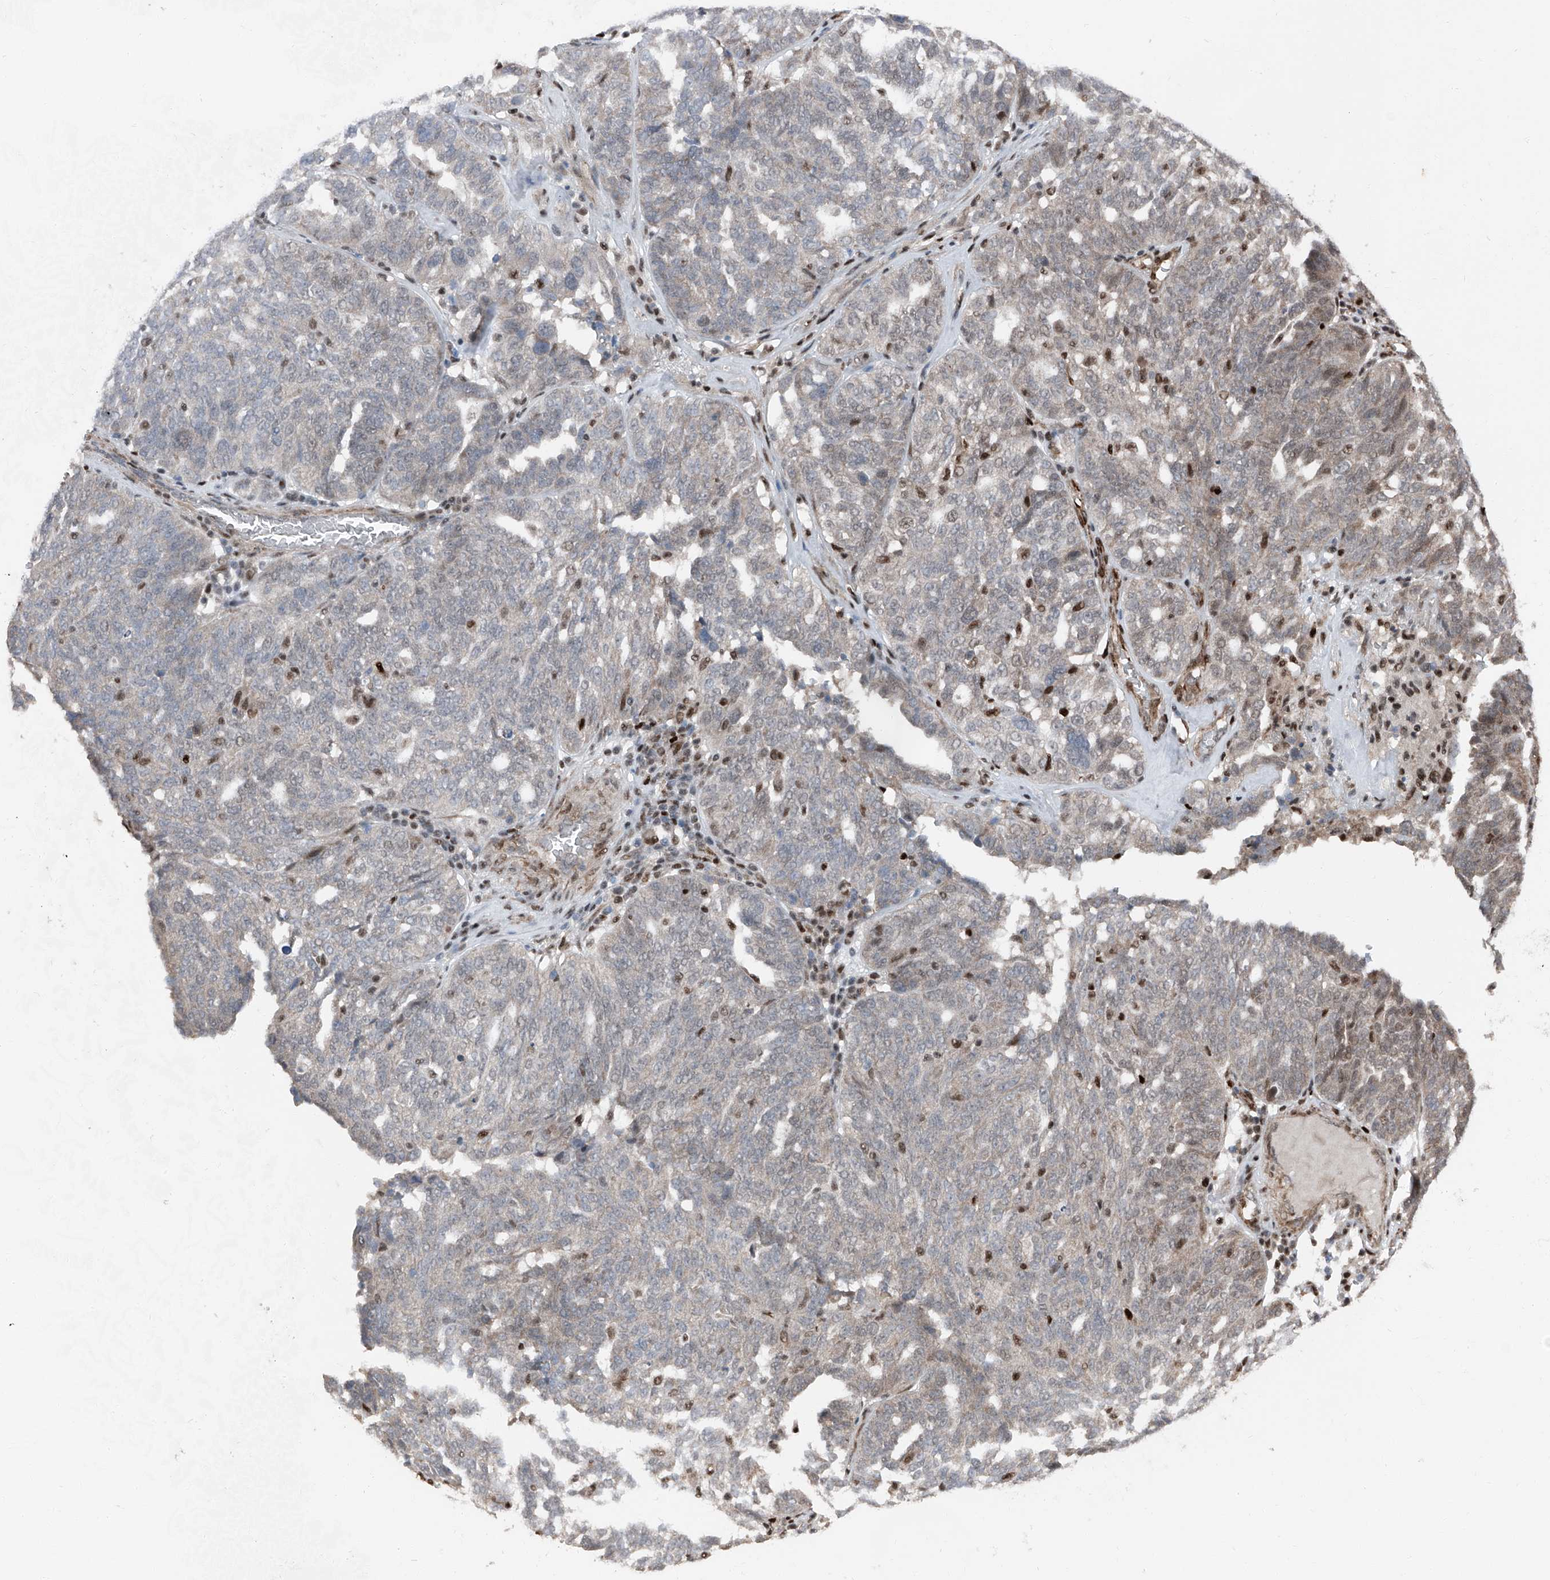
{"staining": {"intensity": "moderate", "quantity": "<25%", "location": "cytoplasmic/membranous,nuclear"}, "tissue": "ovarian cancer", "cell_type": "Tumor cells", "image_type": "cancer", "snomed": [{"axis": "morphology", "description": "Cystadenocarcinoma, serous, NOS"}, {"axis": "topography", "description": "Ovary"}], "caption": "This histopathology image exhibits immunohistochemistry staining of serous cystadenocarcinoma (ovarian), with low moderate cytoplasmic/membranous and nuclear staining in about <25% of tumor cells.", "gene": "FKBP5", "patient": {"sex": "female", "age": 59}}